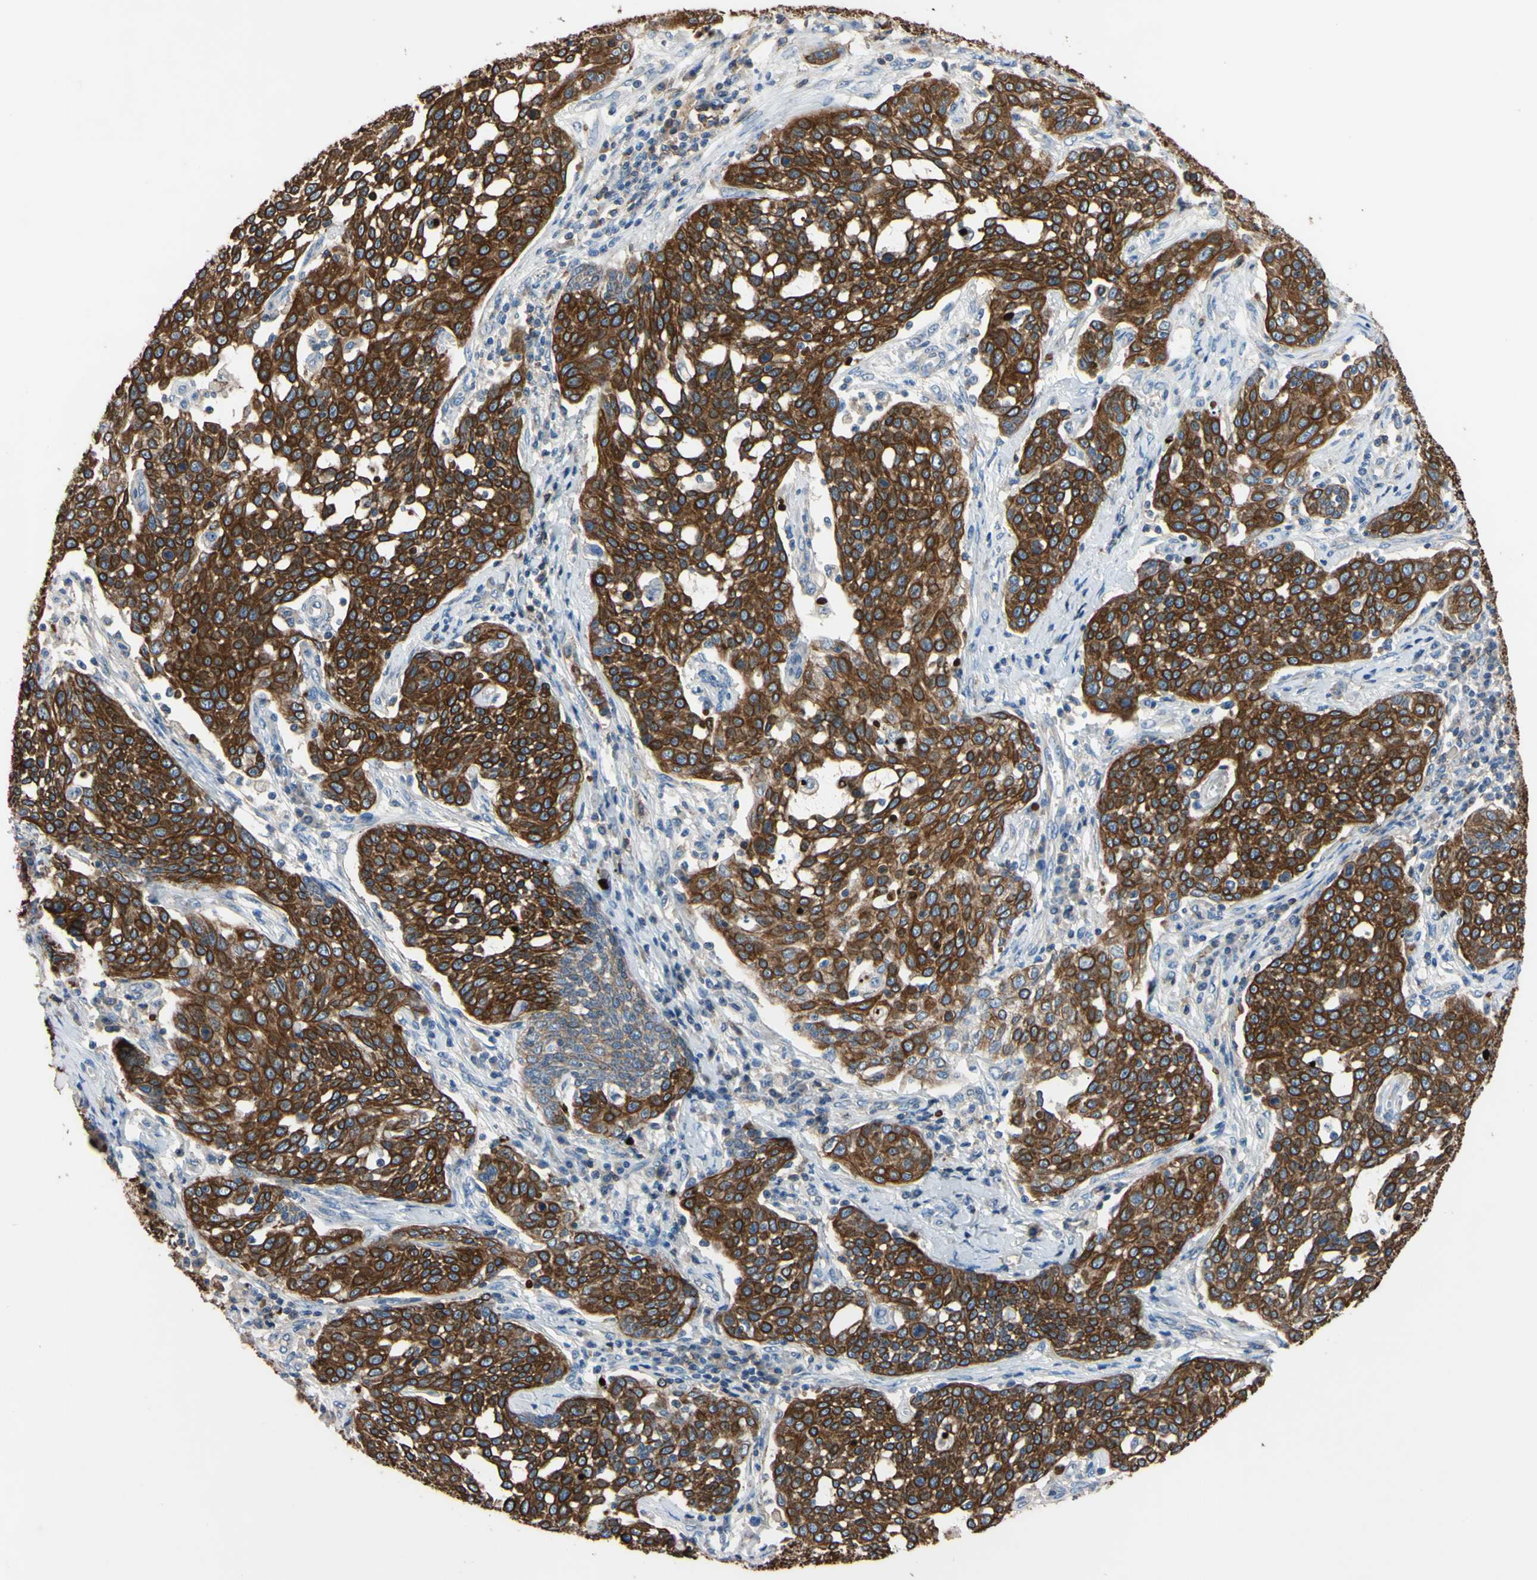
{"staining": {"intensity": "strong", "quantity": ">75%", "location": "cytoplasmic/membranous"}, "tissue": "cervical cancer", "cell_type": "Tumor cells", "image_type": "cancer", "snomed": [{"axis": "morphology", "description": "Squamous cell carcinoma, NOS"}, {"axis": "topography", "description": "Cervix"}], "caption": "Immunohistochemistry (IHC) (DAB) staining of human squamous cell carcinoma (cervical) displays strong cytoplasmic/membranous protein expression in about >75% of tumor cells.", "gene": "PNKD", "patient": {"sex": "female", "age": 34}}